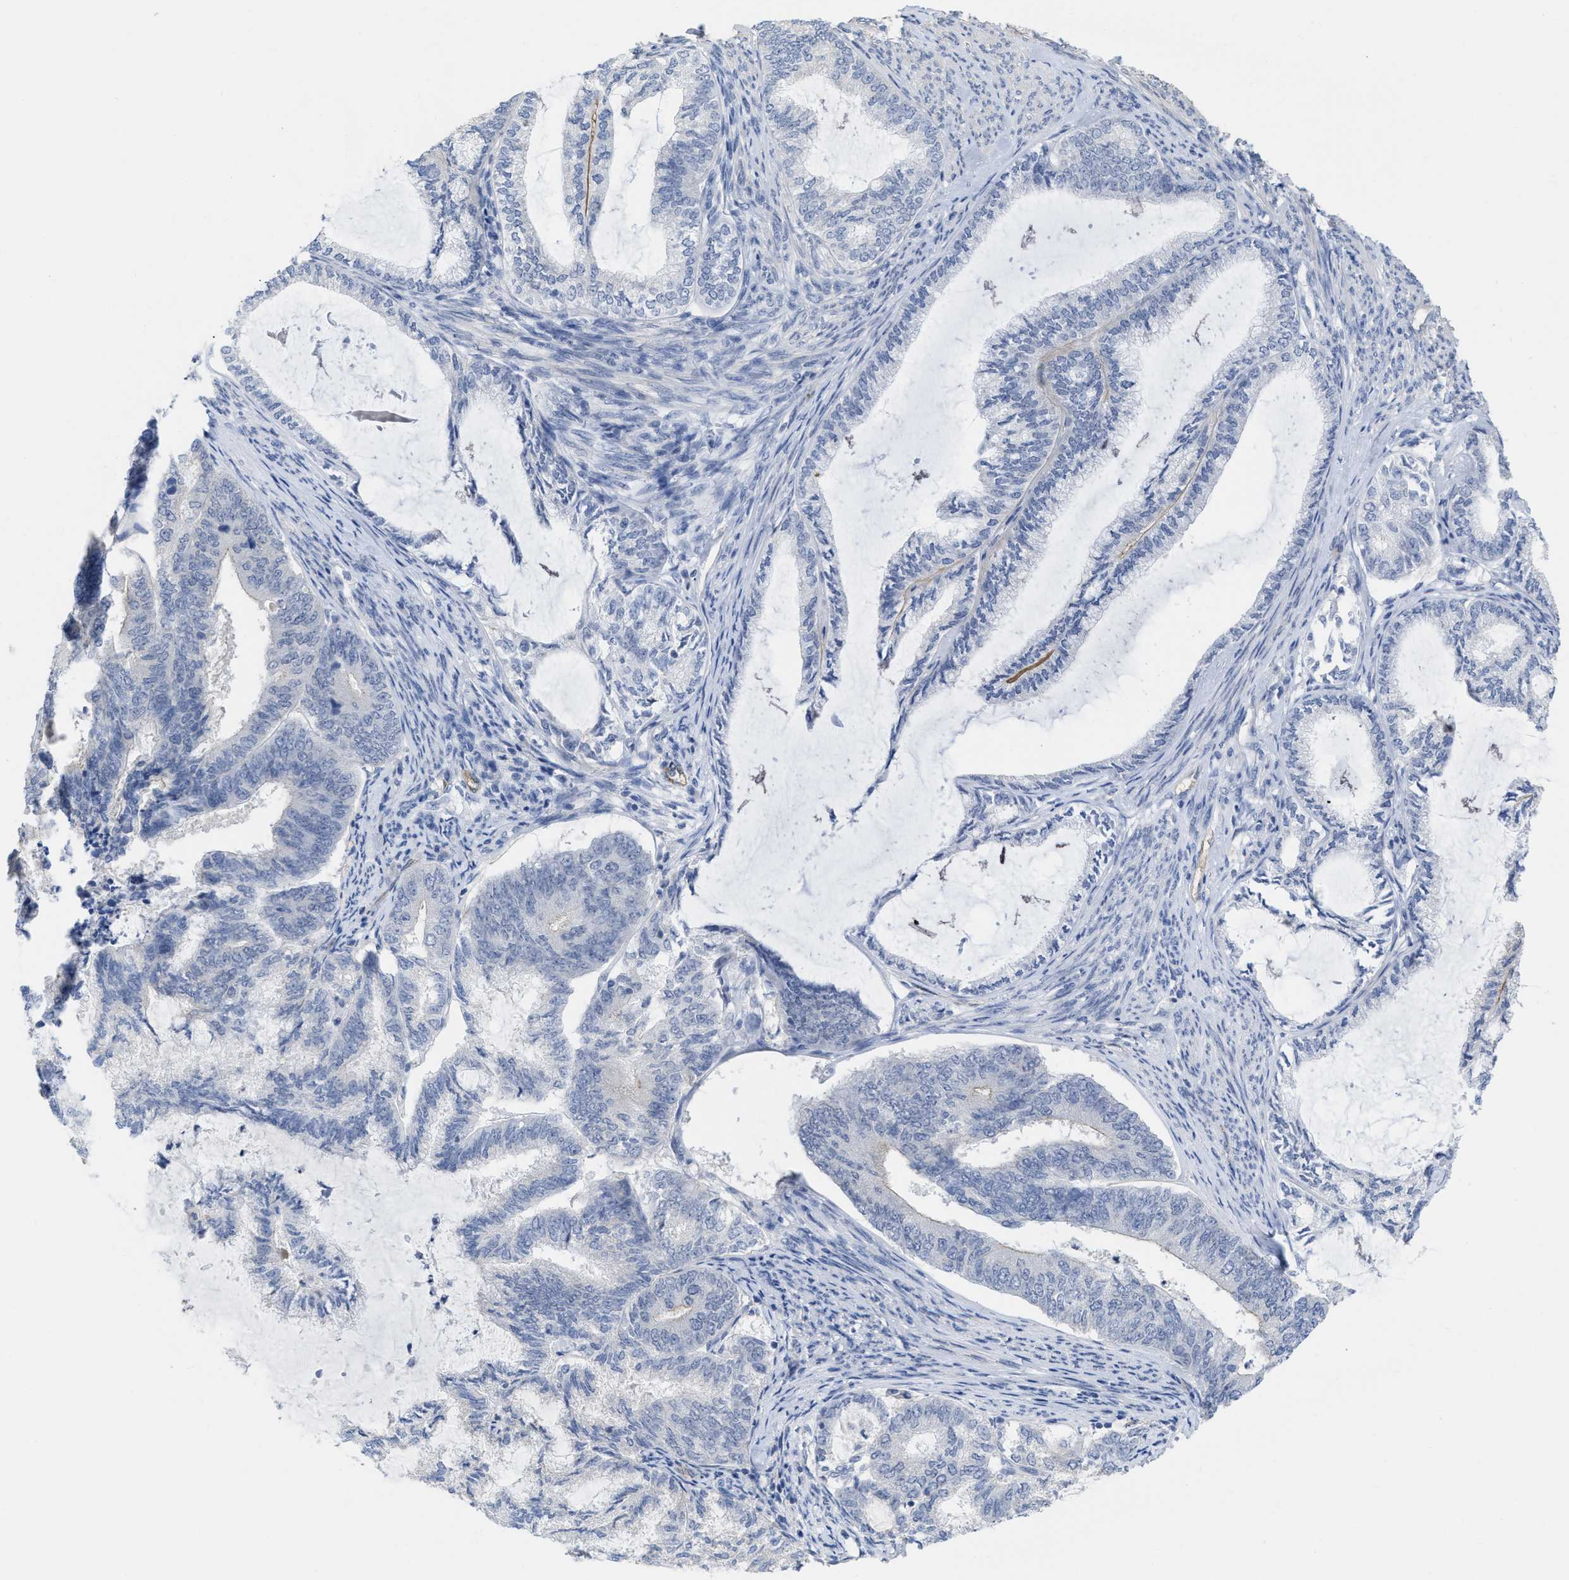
{"staining": {"intensity": "negative", "quantity": "none", "location": "none"}, "tissue": "endometrial cancer", "cell_type": "Tumor cells", "image_type": "cancer", "snomed": [{"axis": "morphology", "description": "Adenocarcinoma, NOS"}, {"axis": "topography", "description": "Endometrium"}], "caption": "Immunohistochemistry (IHC) photomicrograph of human endometrial adenocarcinoma stained for a protein (brown), which displays no positivity in tumor cells.", "gene": "ACKR1", "patient": {"sex": "female", "age": 86}}